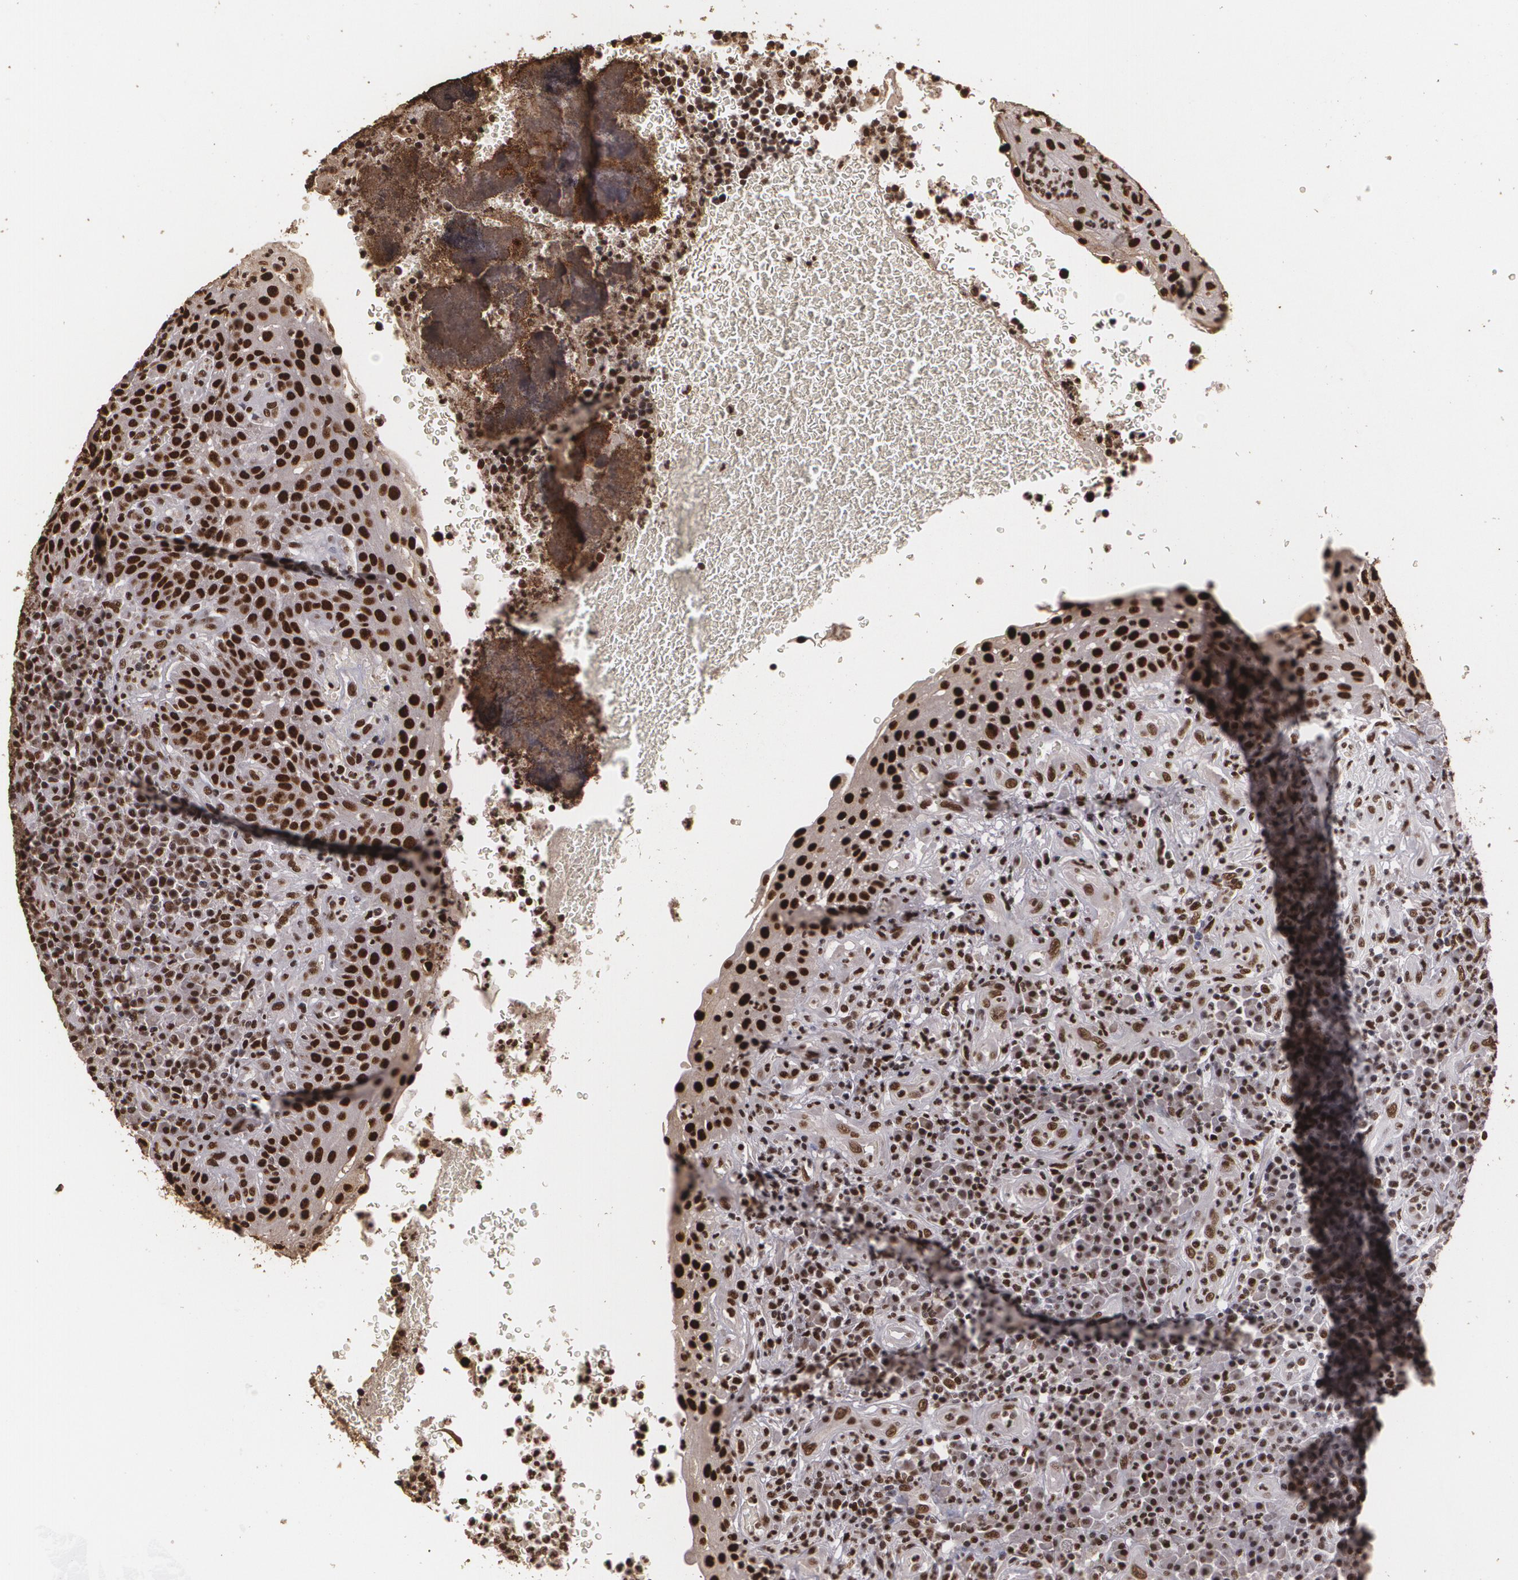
{"staining": {"intensity": "moderate", "quantity": "25%-75%", "location": "nuclear"}, "tissue": "tonsil", "cell_type": "Germinal center cells", "image_type": "normal", "snomed": [{"axis": "morphology", "description": "Normal tissue, NOS"}, {"axis": "topography", "description": "Tonsil"}], "caption": "Moderate nuclear positivity is present in approximately 25%-75% of germinal center cells in normal tonsil. The staining was performed using DAB (3,3'-diaminobenzidine), with brown indicating positive protein expression. Nuclei are stained blue with hematoxylin.", "gene": "RCOR1", "patient": {"sex": "female", "age": 40}}